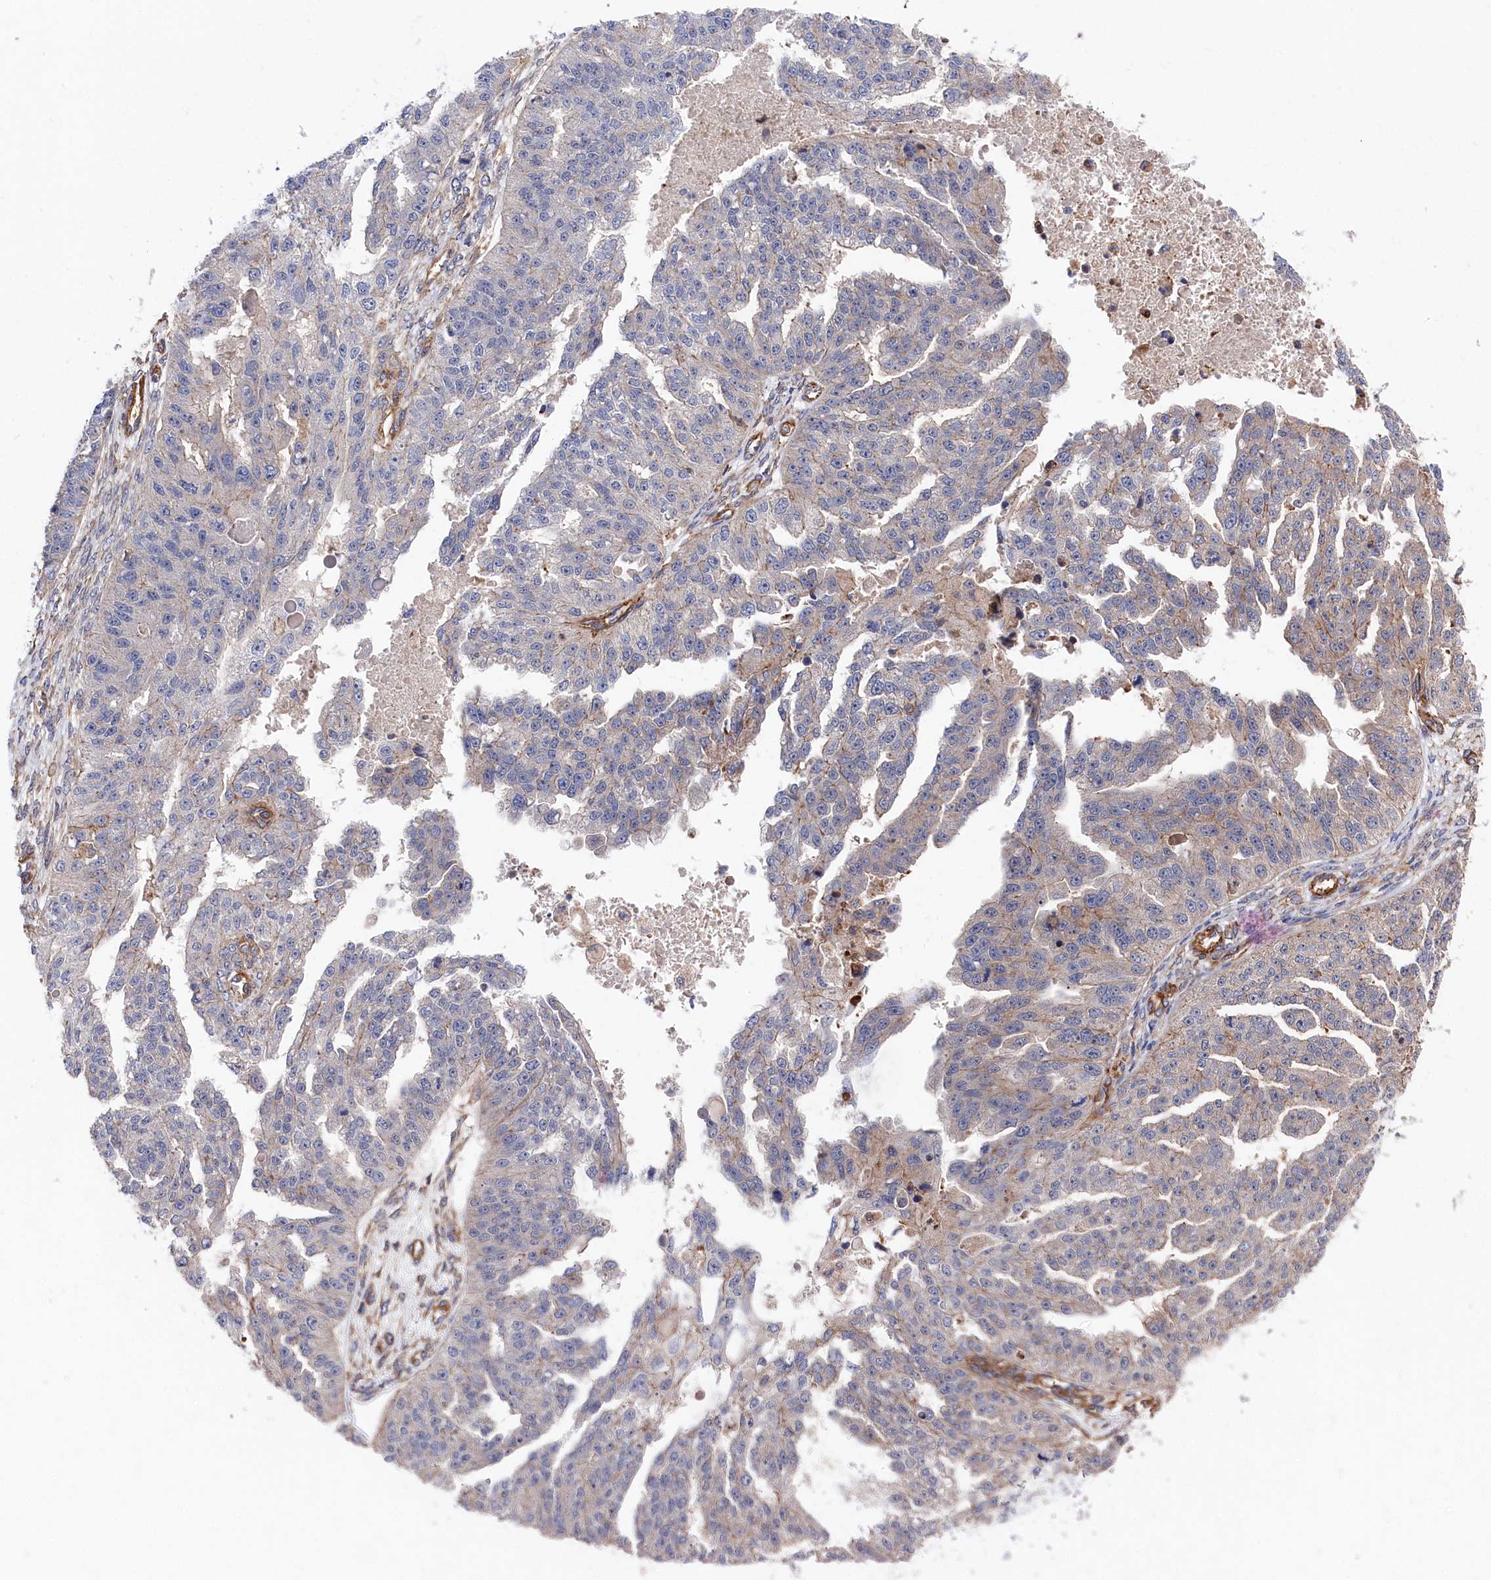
{"staining": {"intensity": "negative", "quantity": "none", "location": "none"}, "tissue": "ovarian cancer", "cell_type": "Tumor cells", "image_type": "cancer", "snomed": [{"axis": "morphology", "description": "Cystadenocarcinoma, serous, NOS"}, {"axis": "topography", "description": "Ovary"}], "caption": "An IHC micrograph of ovarian cancer (serous cystadenocarcinoma) is shown. There is no staining in tumor cells of ovarian cancer (serous cystadenocarcinoma).", "gene": "LDHD", "patient": {"sex": "female", "age": 58}}